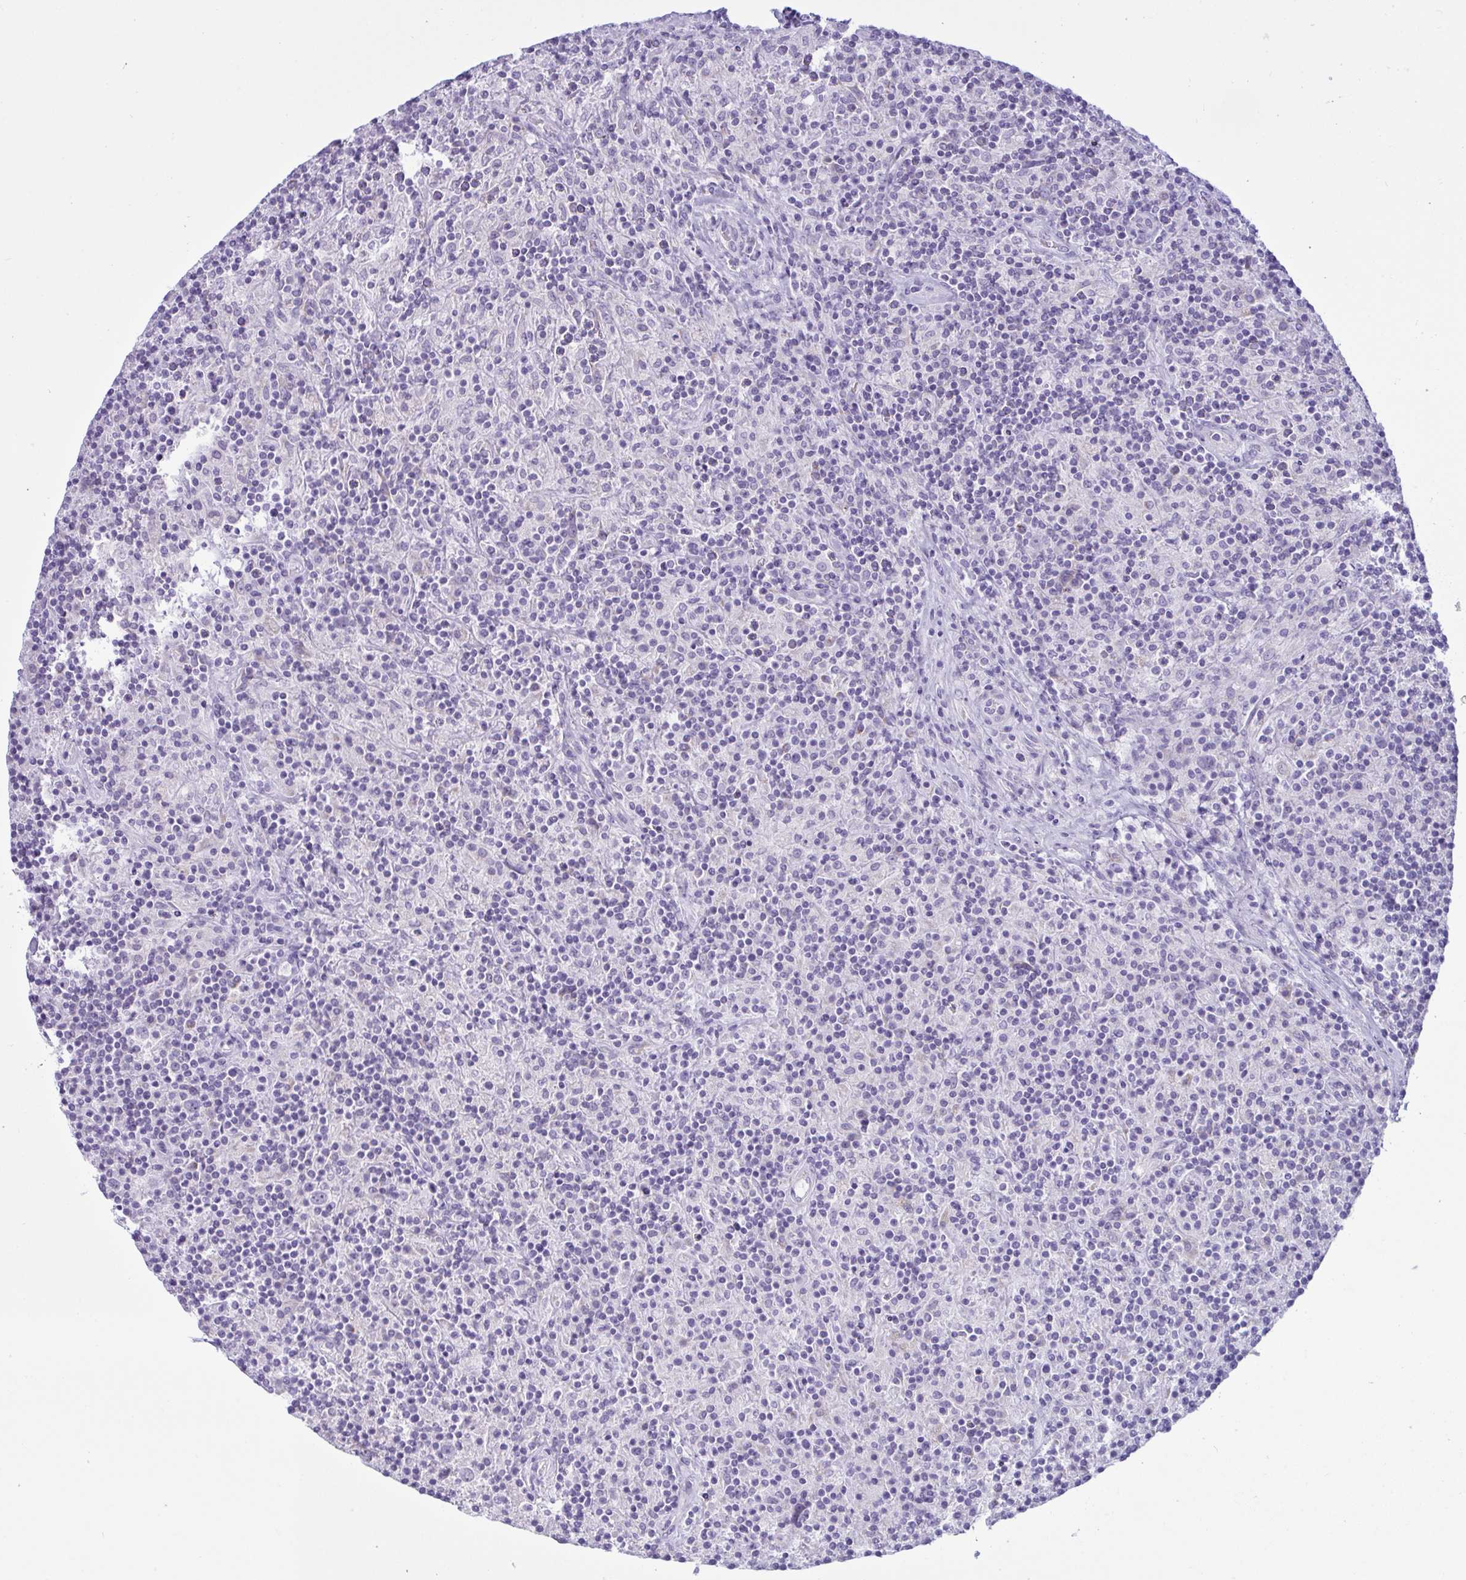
{"staining": {"intensity": "negative", "quantity": "none", "location": "none"}, "tissue": "lymphoma", "cell_type": "Tumor cells", "image_type": "cancer", "snomed": [{"axis": "morphology", "description": "Hodgkin's disease, NOS"}, {"axis": "topography", "description": "Lymph node"}], "caption": "Hodgkin's disease was stained to show a protein in brown. There is no significant positivity in tumor cells.", "gene": "BBS1", "patient": {"sex": "male", "age": 70}}